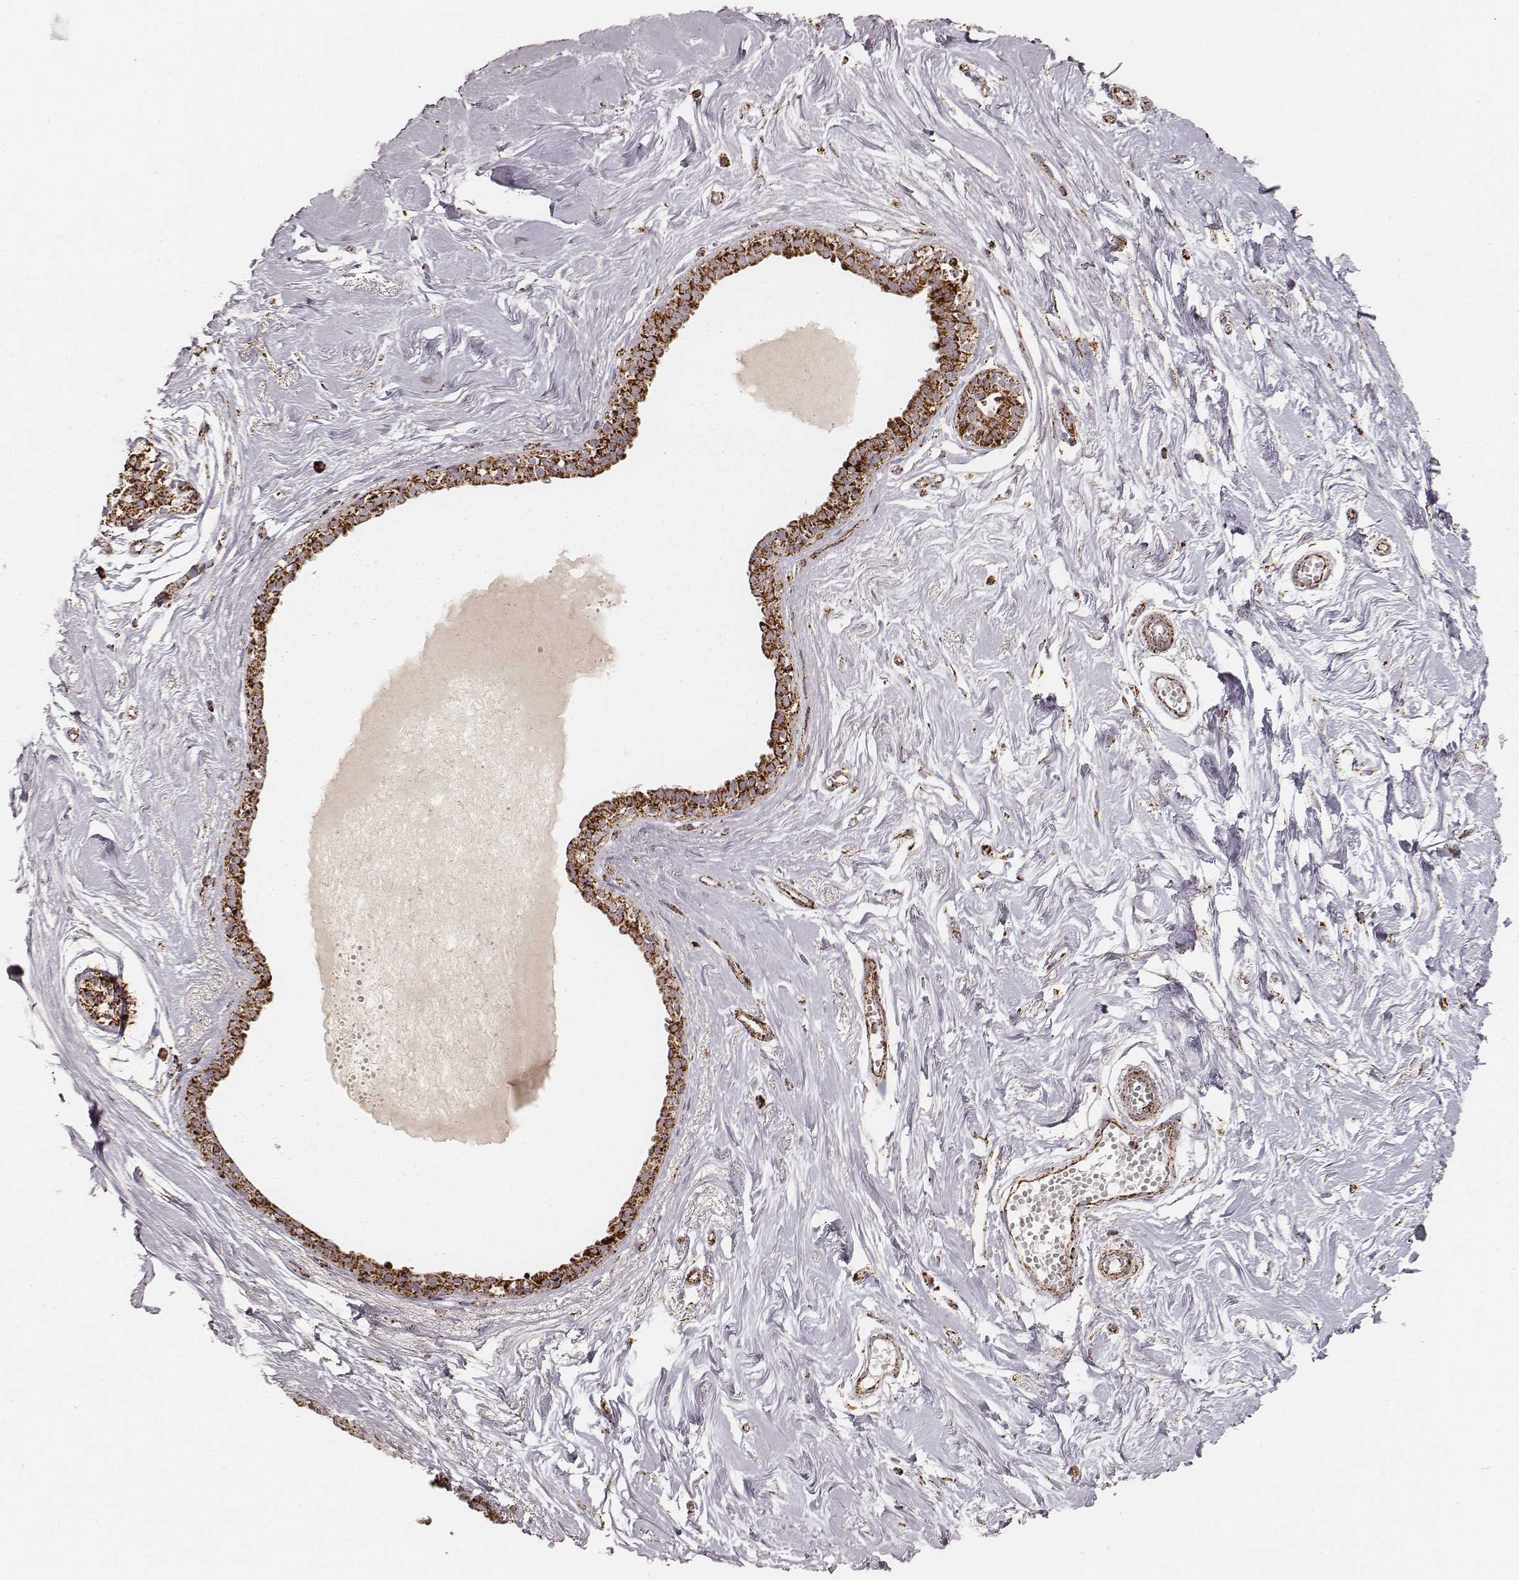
{"staining": {"intensity": "strong", "quantity": ">75%", "location": "cytoplasmic/membranous"}, "tissue": "breast", "cell_type": "Adipocytes", "image_type": "normal", "snomed": [{"axis": "morphology", "description": "Normal tissue, NOS"}, {"axis": "topography", "description": "Breast"}], "caption": "Immunohistochemical staining of benign human breast demonstrates high levels of strong cytoplasmic/membranous expression in about >75% of adipocytes. (Brightfield microscopy of DAB IHC at high magnification).", "gene": "CS", "patient": {"sex": "female", "age": 49}}